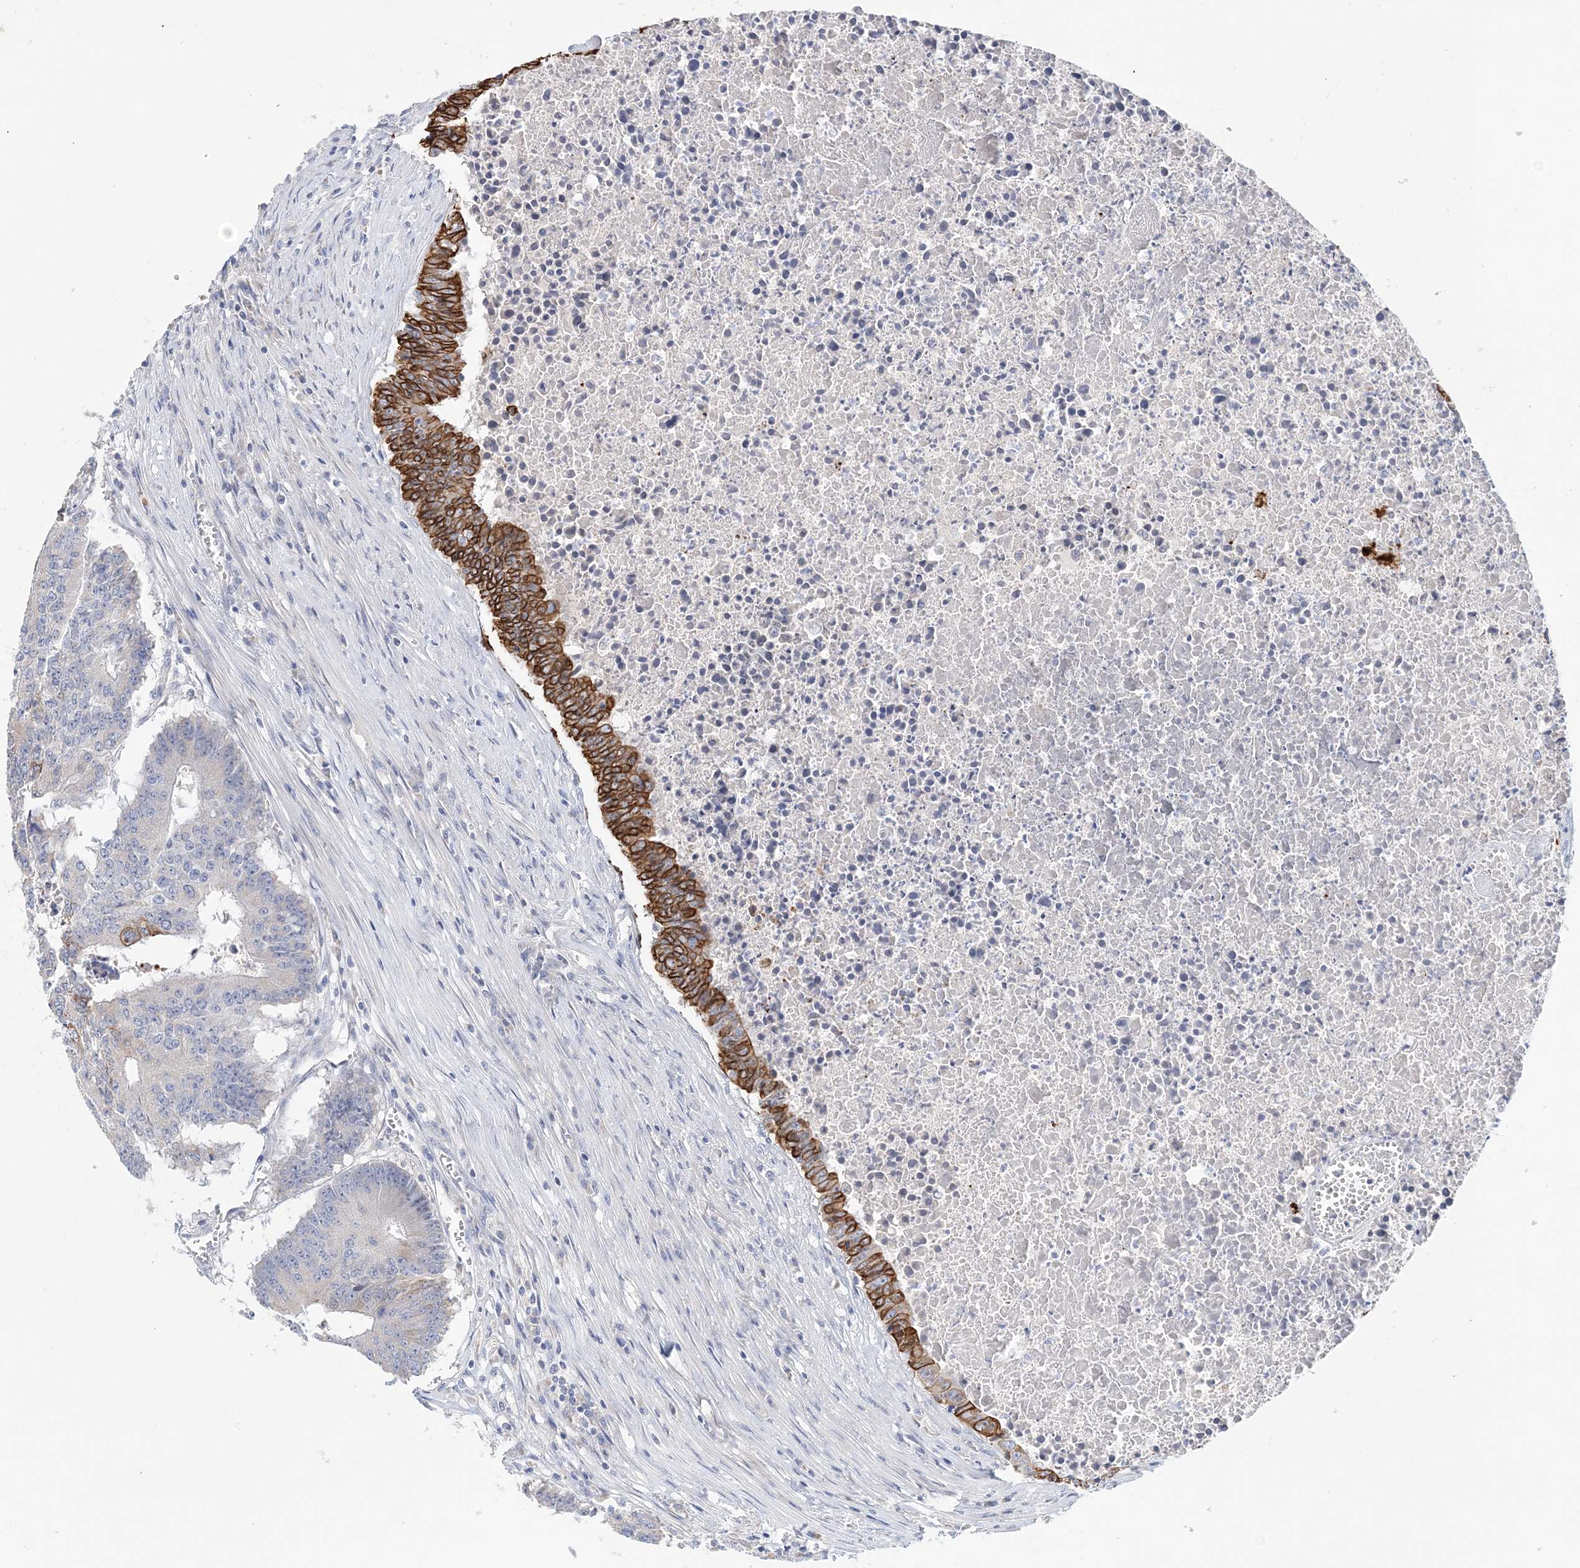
{"staining": {"intensity": "strong", "quantity": "<25%", "location": "cytoplasmic/membranous"}, "tissue": "colorectal cancer", "cell_type": "Tumor cells", "image_type": "cancer", "snomed": [{"axis": "morphology", "description": "Adenocarcinoma, NOS"}, {"axis": "topography", "description": "Colon"}], "caption": "Colorectal cancer stained with a brown dye shows strong cytoplasmic/membranous positive staining in about <25% of tumor cells.", "gene": "LRRIQ4", "patient": {"sex": "male", "age": 87}}